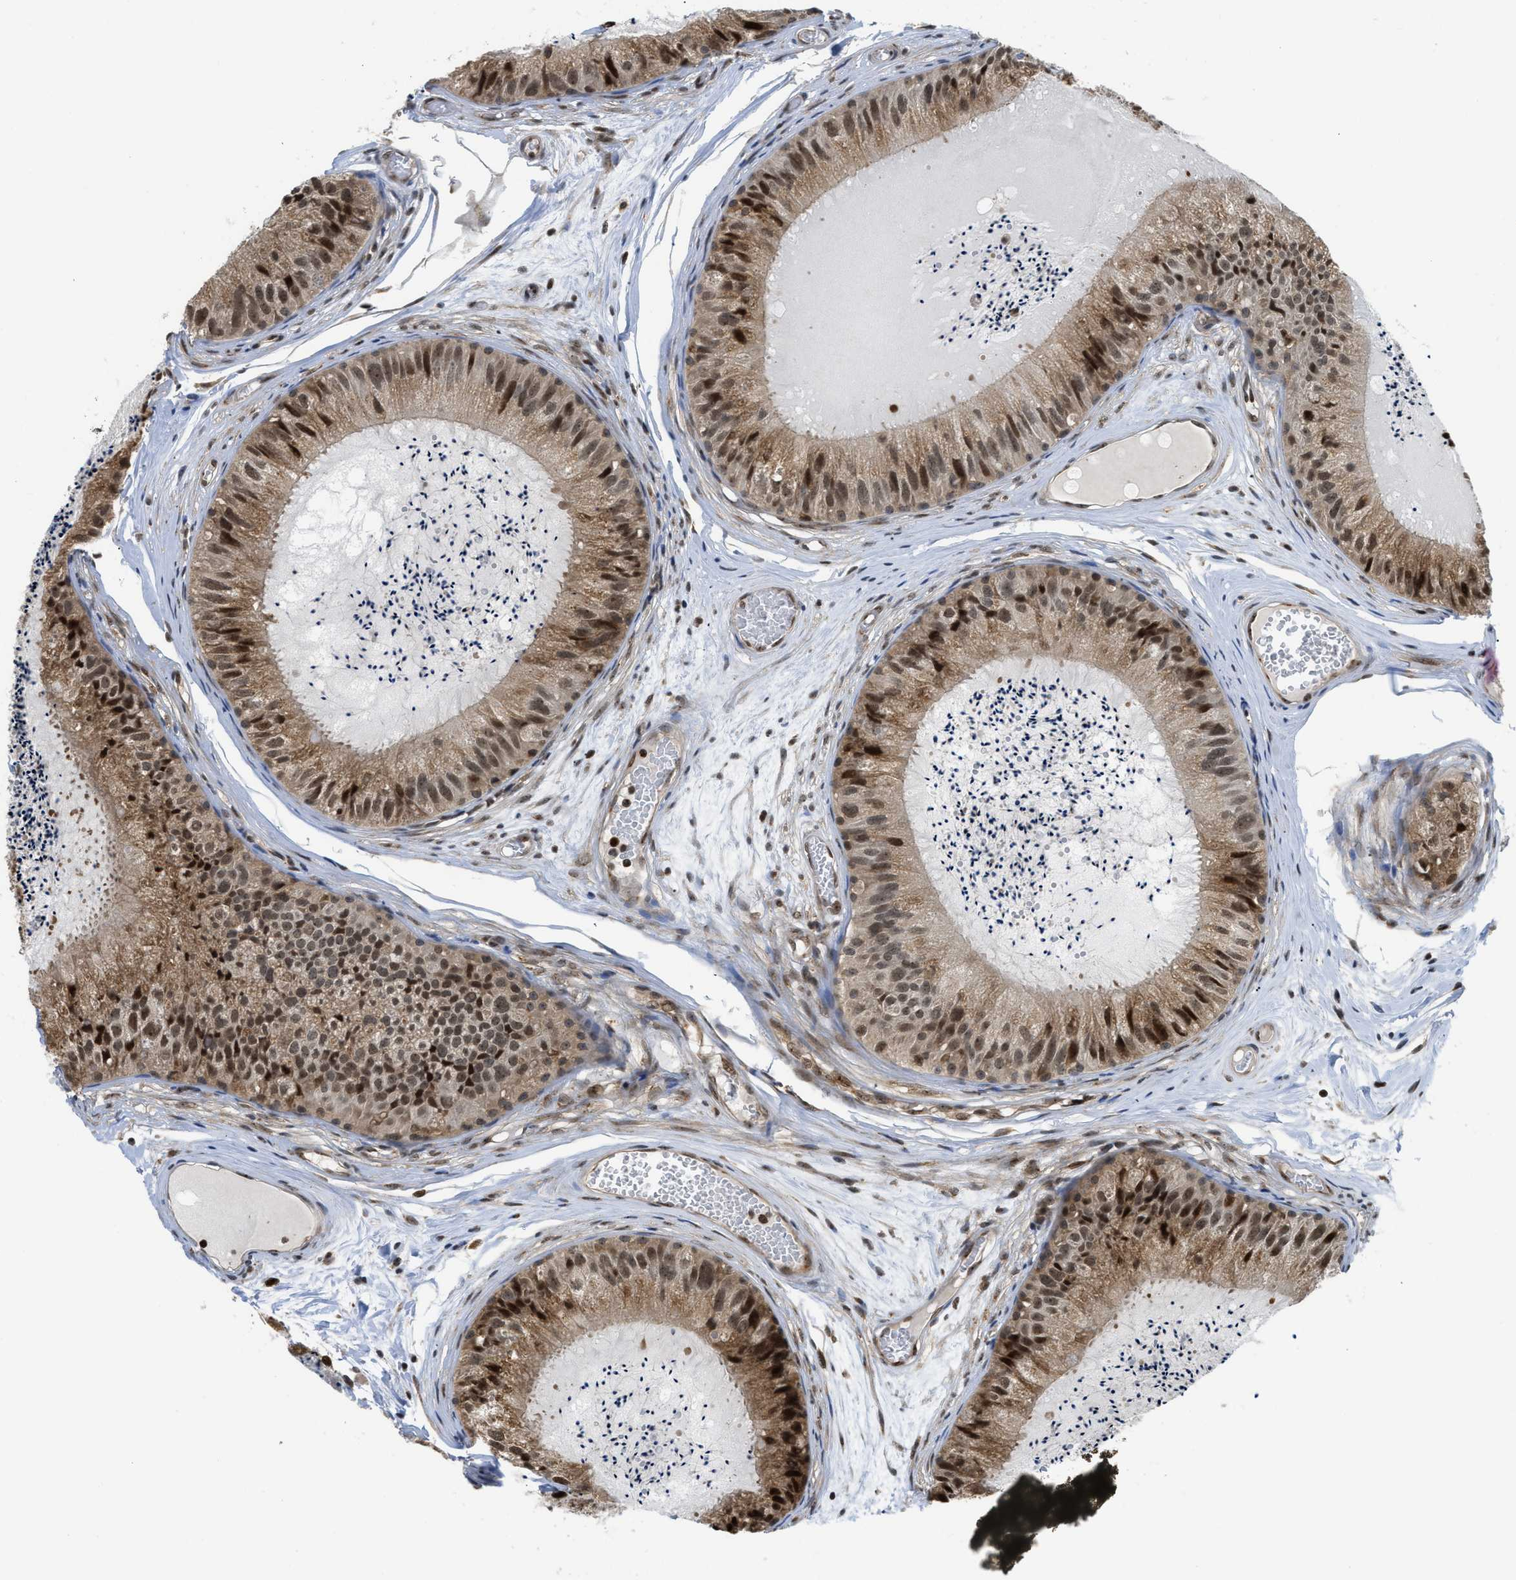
{"staining": {"intensity": "moderate", "quantity": ">75%", "location": "cytoplasmic/membranous,nuclear"}, "tissue": "epididymis", "cell_type": "Glandular cells", "image_type": "normal", "snomed": [{"axis": "morphology", "description": "Normal tissue, NOS"}, {"axis": "topography", "description": "Epididymis"}], "caption": "A brown stain labels moderate cytoplasmic/membranous,nuclear expression of a protein in glandular cells of unremarkable human epididymis.", "gene": "TACC1", "patient": {"sex": "male", "age": 31}}